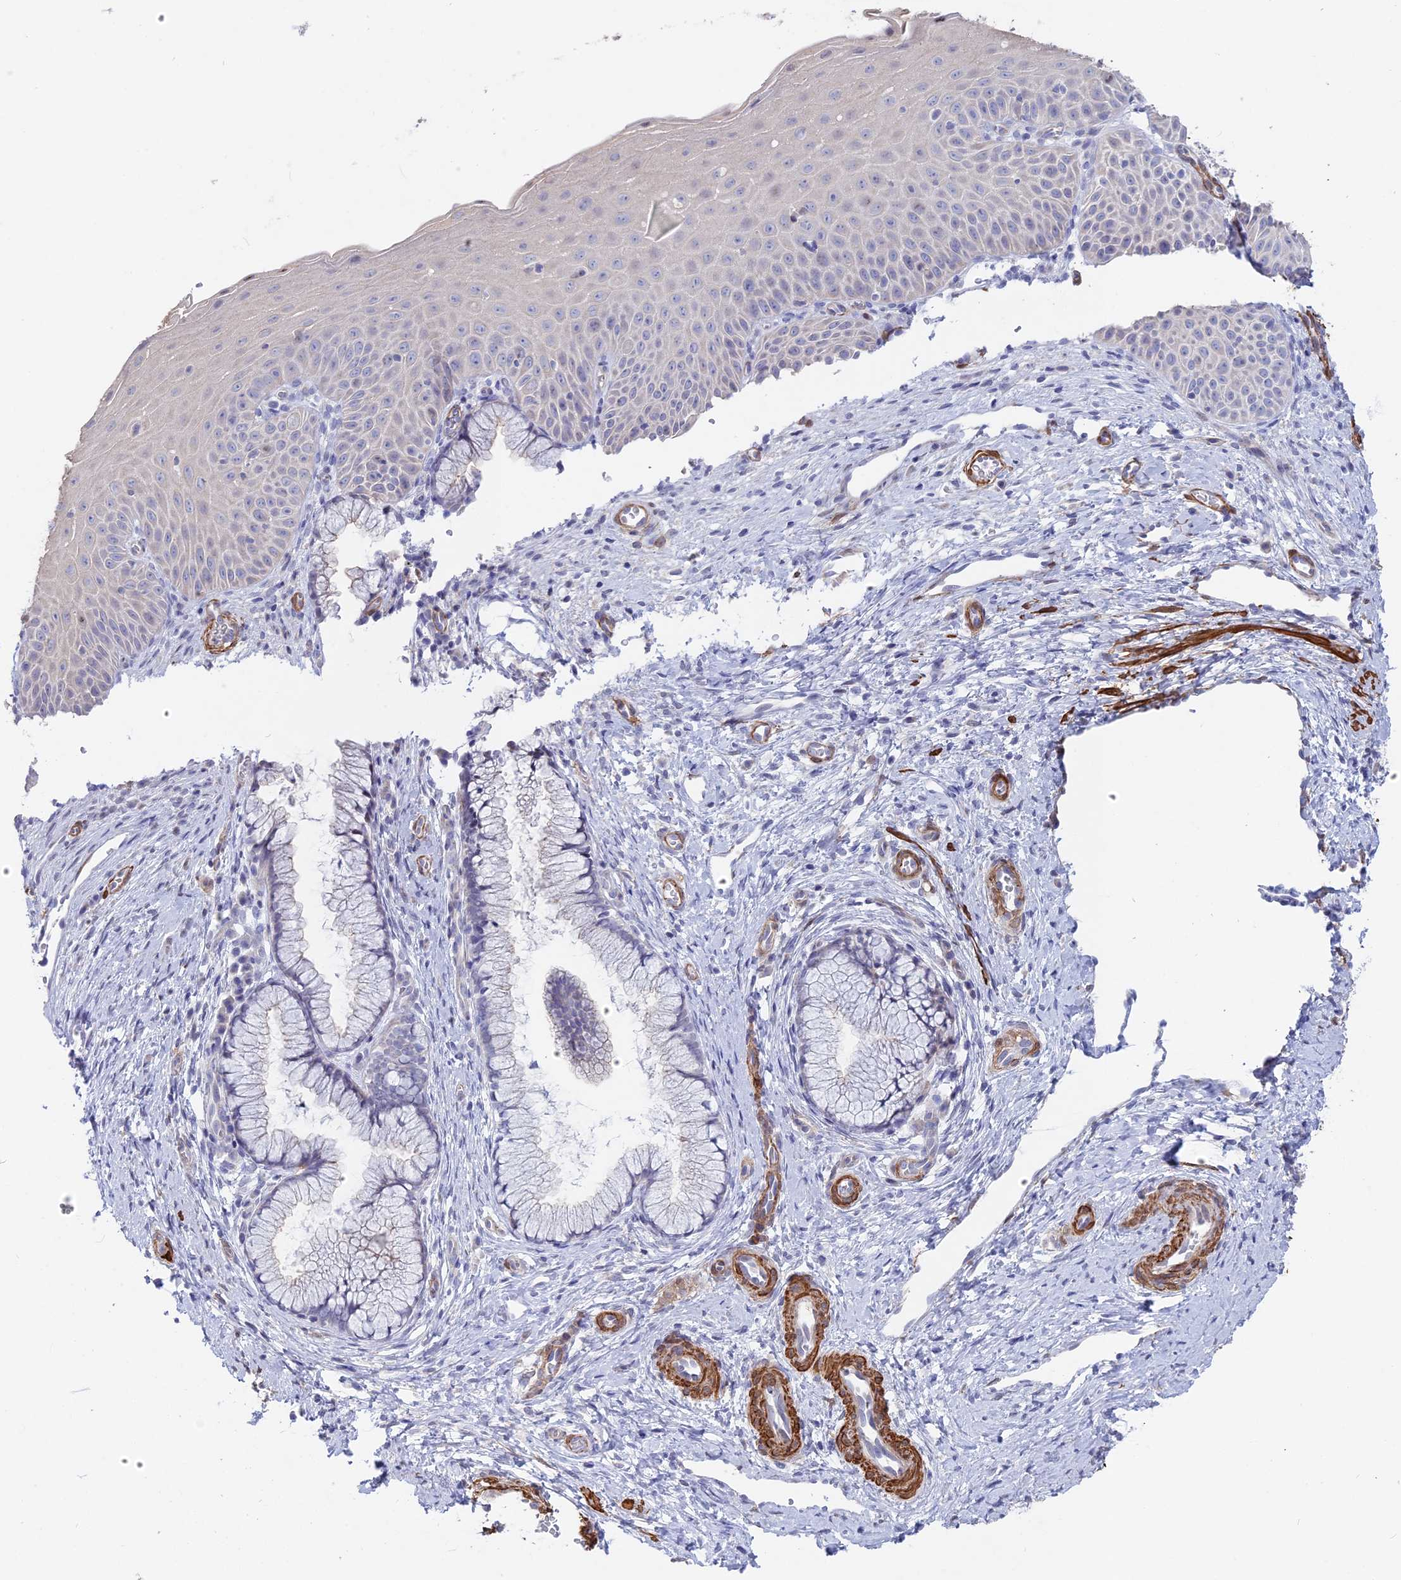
{"staining": {"intensity": "negative", "quantity": "none", "location": "none"}, "tissue": "cervix", "cell_type": "Glandular cells", "image_type": "normal", "snomed": [{"axis": "morphology", "description": "Normal tissue, NOS"}, {"axis": "topography", "description": "Cervix"}], "caption": "Protein analysis of benign cervix exhibits no significant staining in glandular cells.", "gene": "CCDC154", "patient": {"sex": "female", "age": 36}}